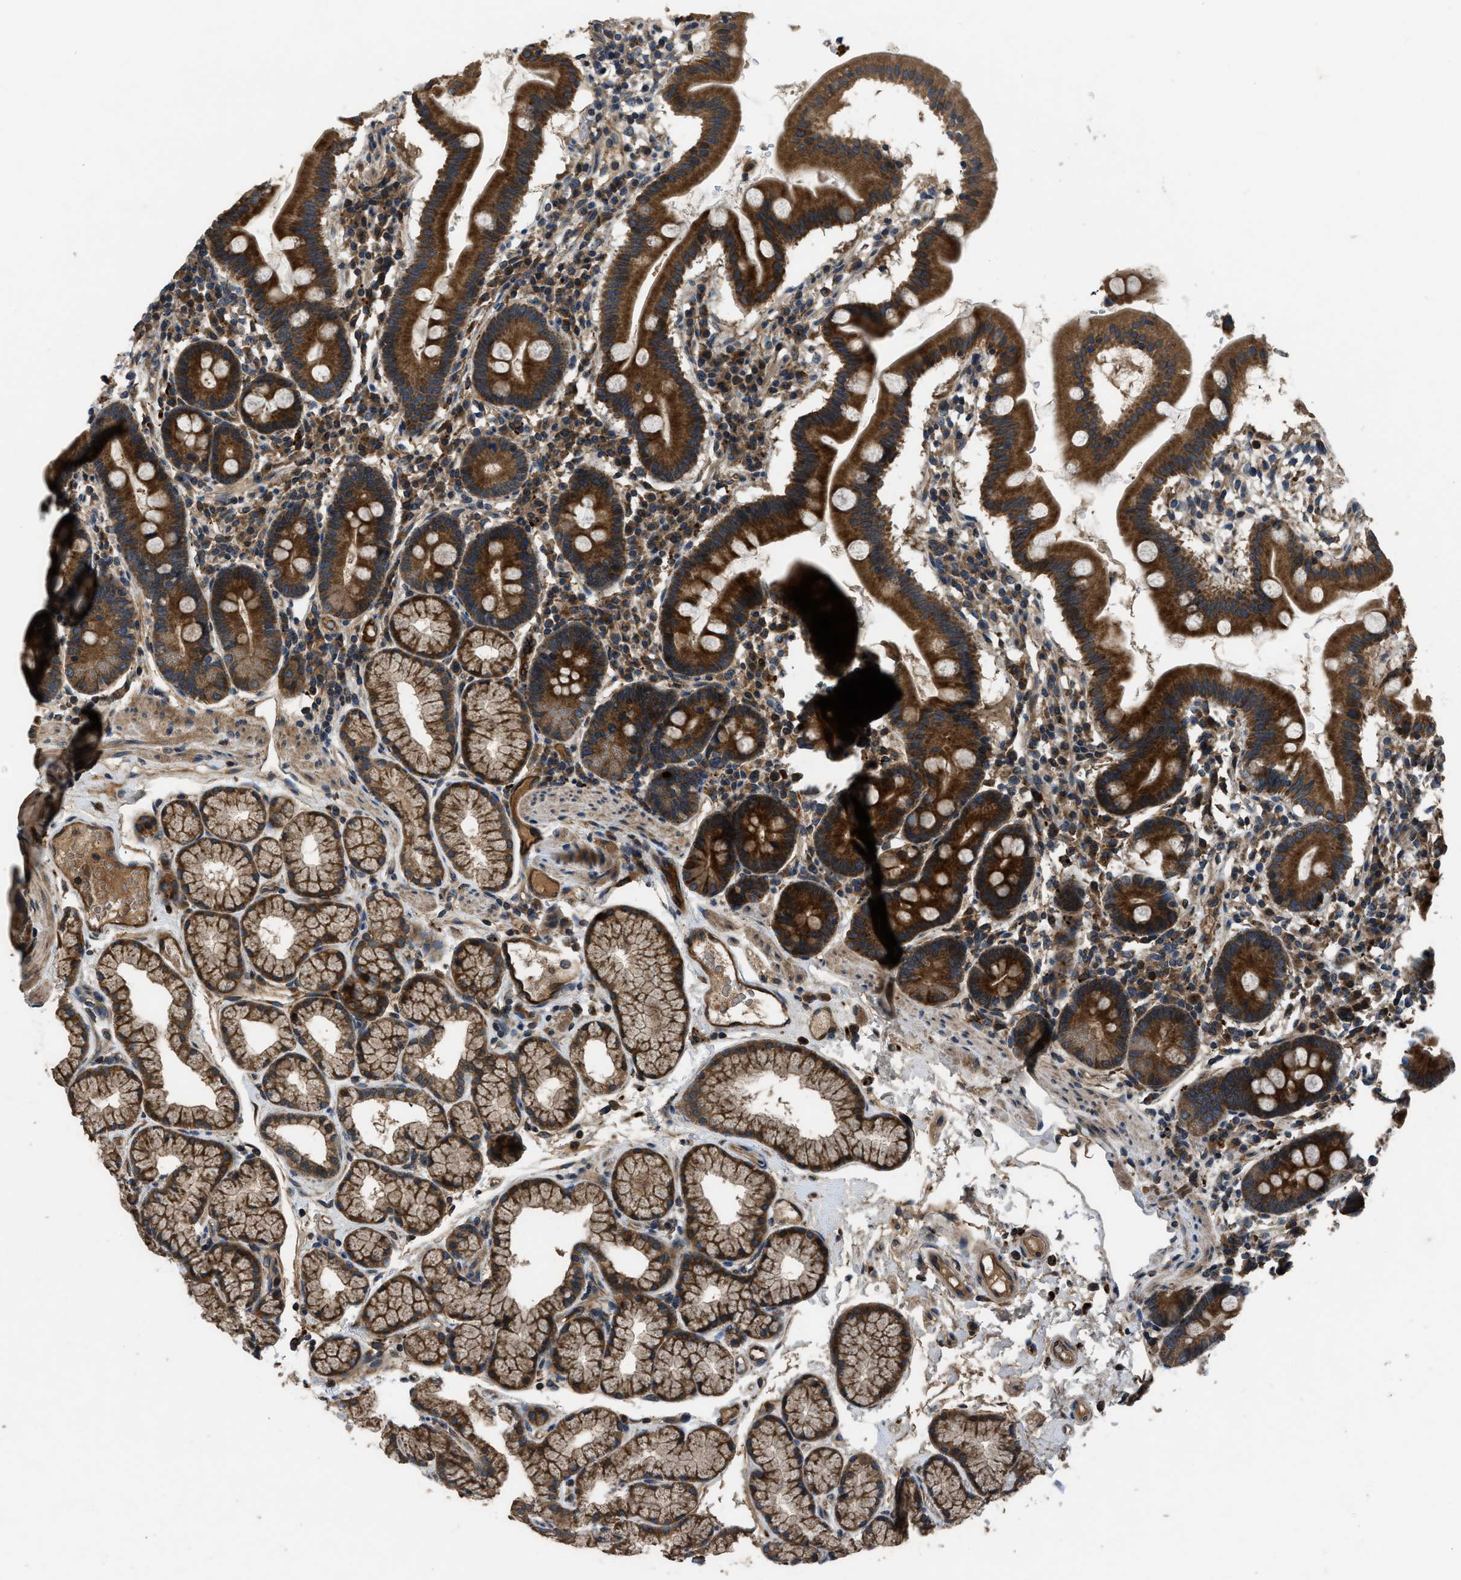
{"staining": {"intensity": "strong", "quantity": ">75%", "location": "cytoplasmic/membranous"}, "tissue": "duodenum", "cell_type": "Glandular cells", "image_type": "normal", "snomed": [{"axis": "morphology", "description": "Normal tissue, NOS"}, {"axis": "topography", "description": "Duodenum"}], "caption": "IHC micrograph of benign duodenum: human duodenum stained using IHC exhibits high levels of strong protein expression localized specifically in the cytoplasmic/membranous of glandular cells, appearing as a cytoplasmic/membranous brown color.", "gene": "GGH", "patient": {"sex": "male", "age": 50}}